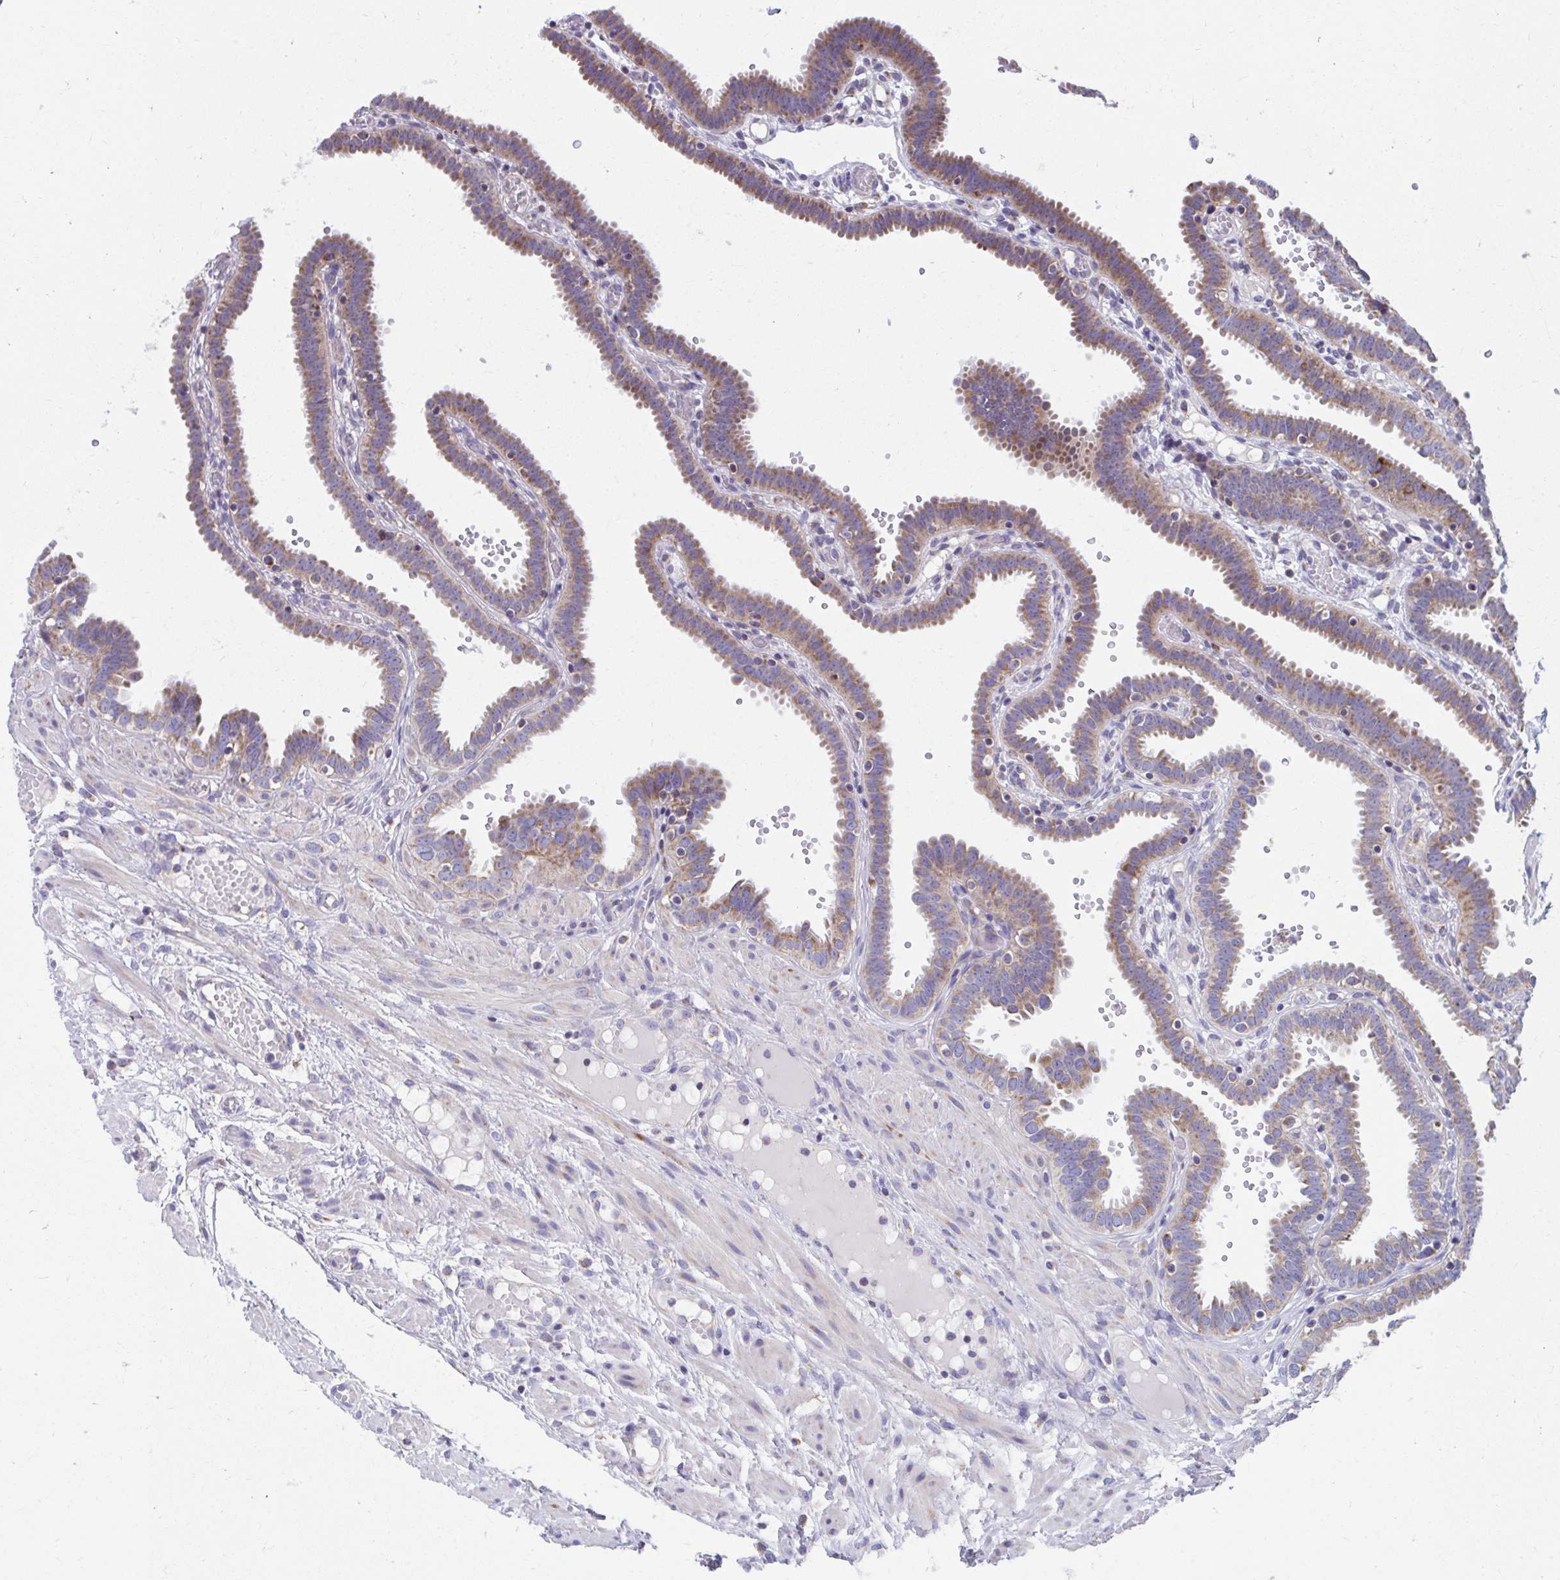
{"staining": {"intensity": "moderate", "quantity": ">75%", "location": "cytoplasmic/membranous"}, "tissue": "fallopian tube", "cell_type": "Glandular cells", "image_type": "normal", "snomed": [{"axis": "morphology", "description": "Normal tissue, NOS"}, {"axis": "topography", "description": "Fallopian tube"}], "caption": "Protein expression by immunohistochemistry (IHC) reveals moderate cytoplasmic/membranous positivity in approximately >75% of glandular cells in unremarkable fallopian tube.", "gene": "RCC1L", "patient": {"sex": "female", "age": 37}}